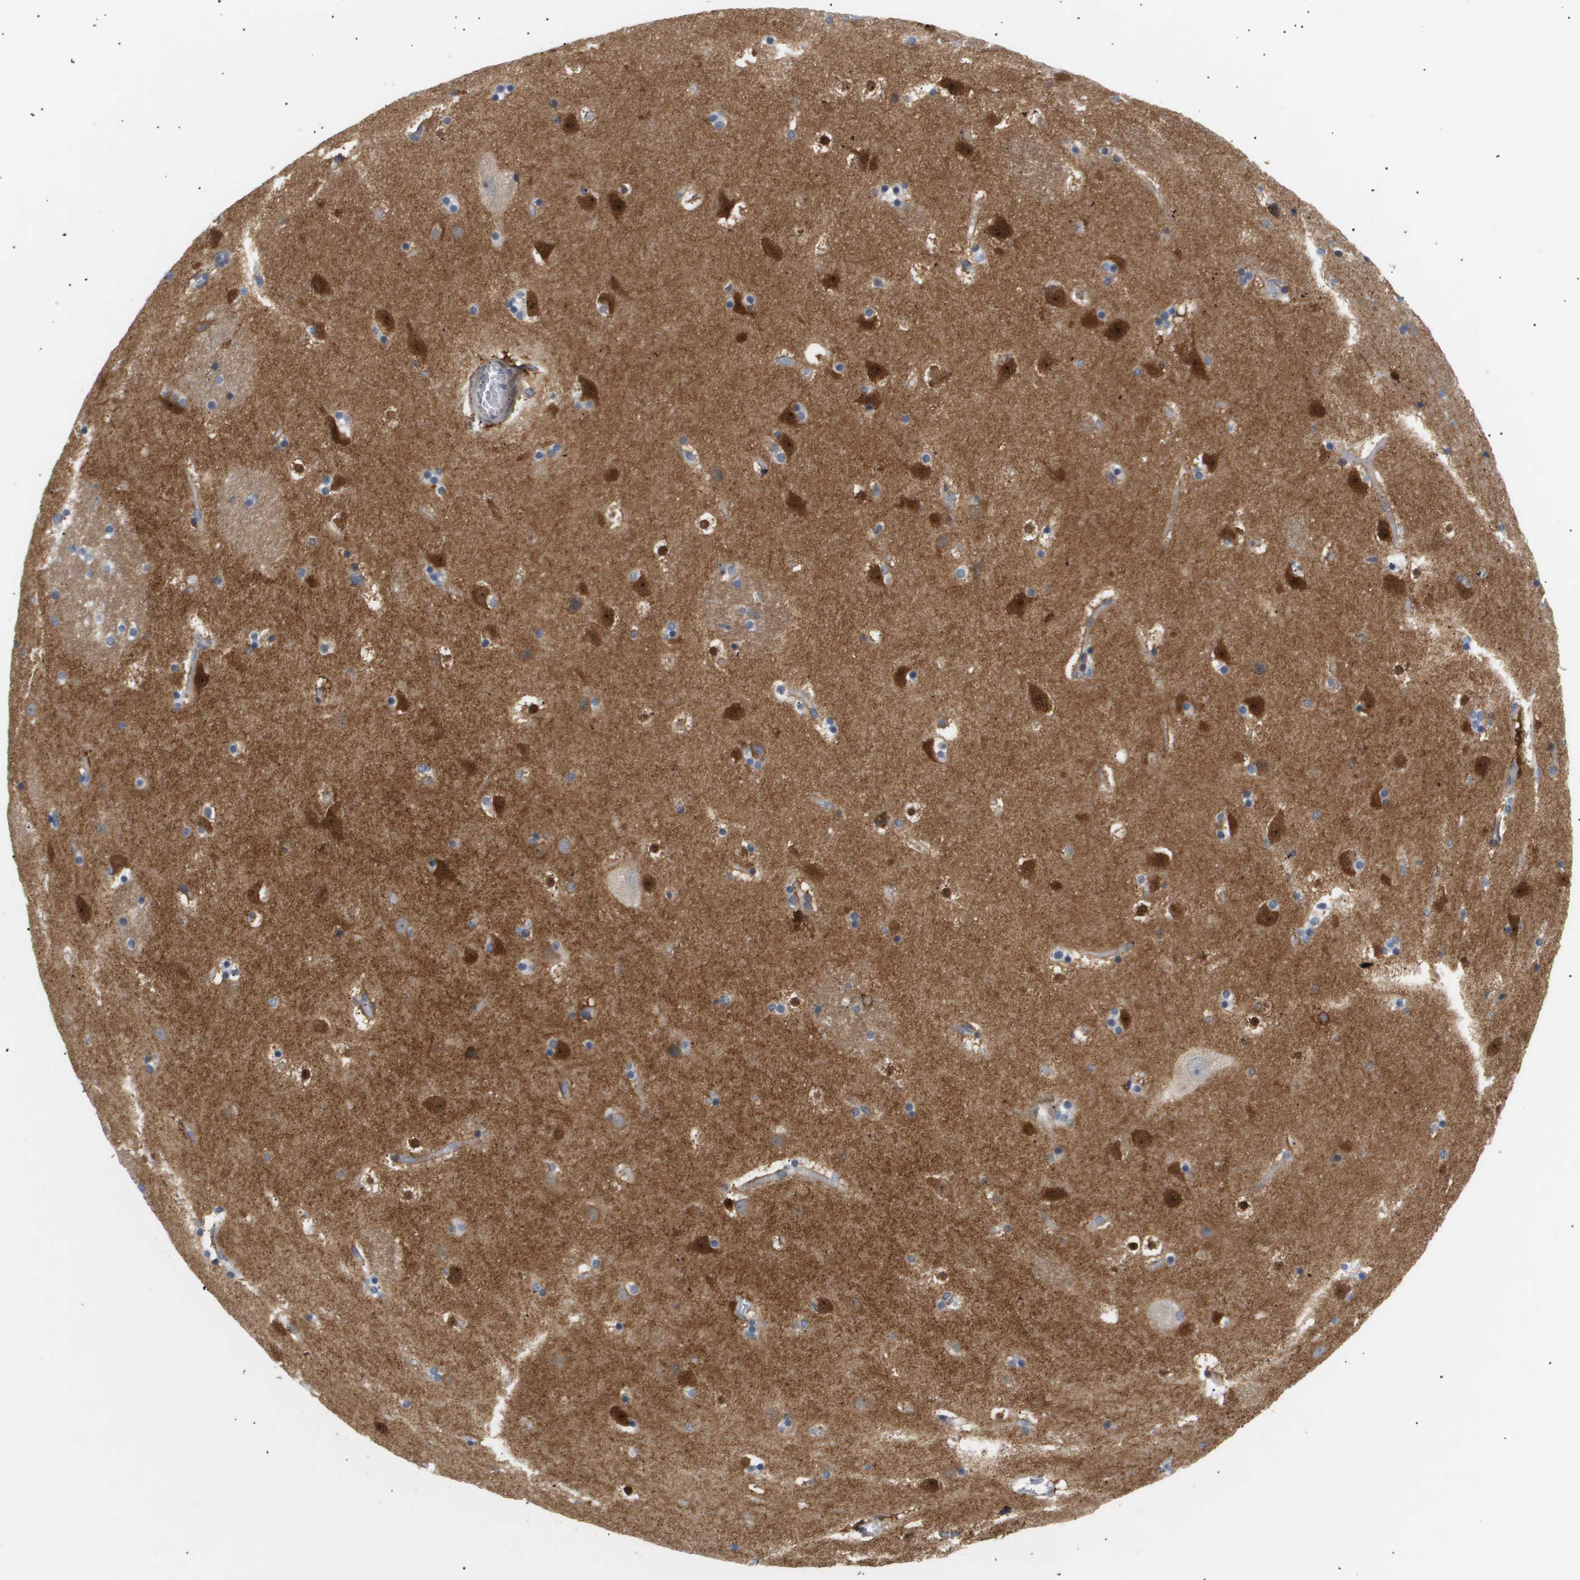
{"staining": {"intensity": "moderate", "quantity": "25%-75%", "location": "cytoplasmic/membranous"}, "tissue": "caudate", "cell_type": "Glial cells", "image_type": "normal", "snomed": [{"axis": "morphology", "description": "Normal tissue, NOS"}, {"axis": "topography", "description": "Lateral ventricle wall"}], "caption": "The immunohistochemical stain highlights moderate cytoplasmic/membranous positivity in glial cells of normal caudate.", "gene": "CORO2B", "patient": {"sex": "male", "age": 45}}